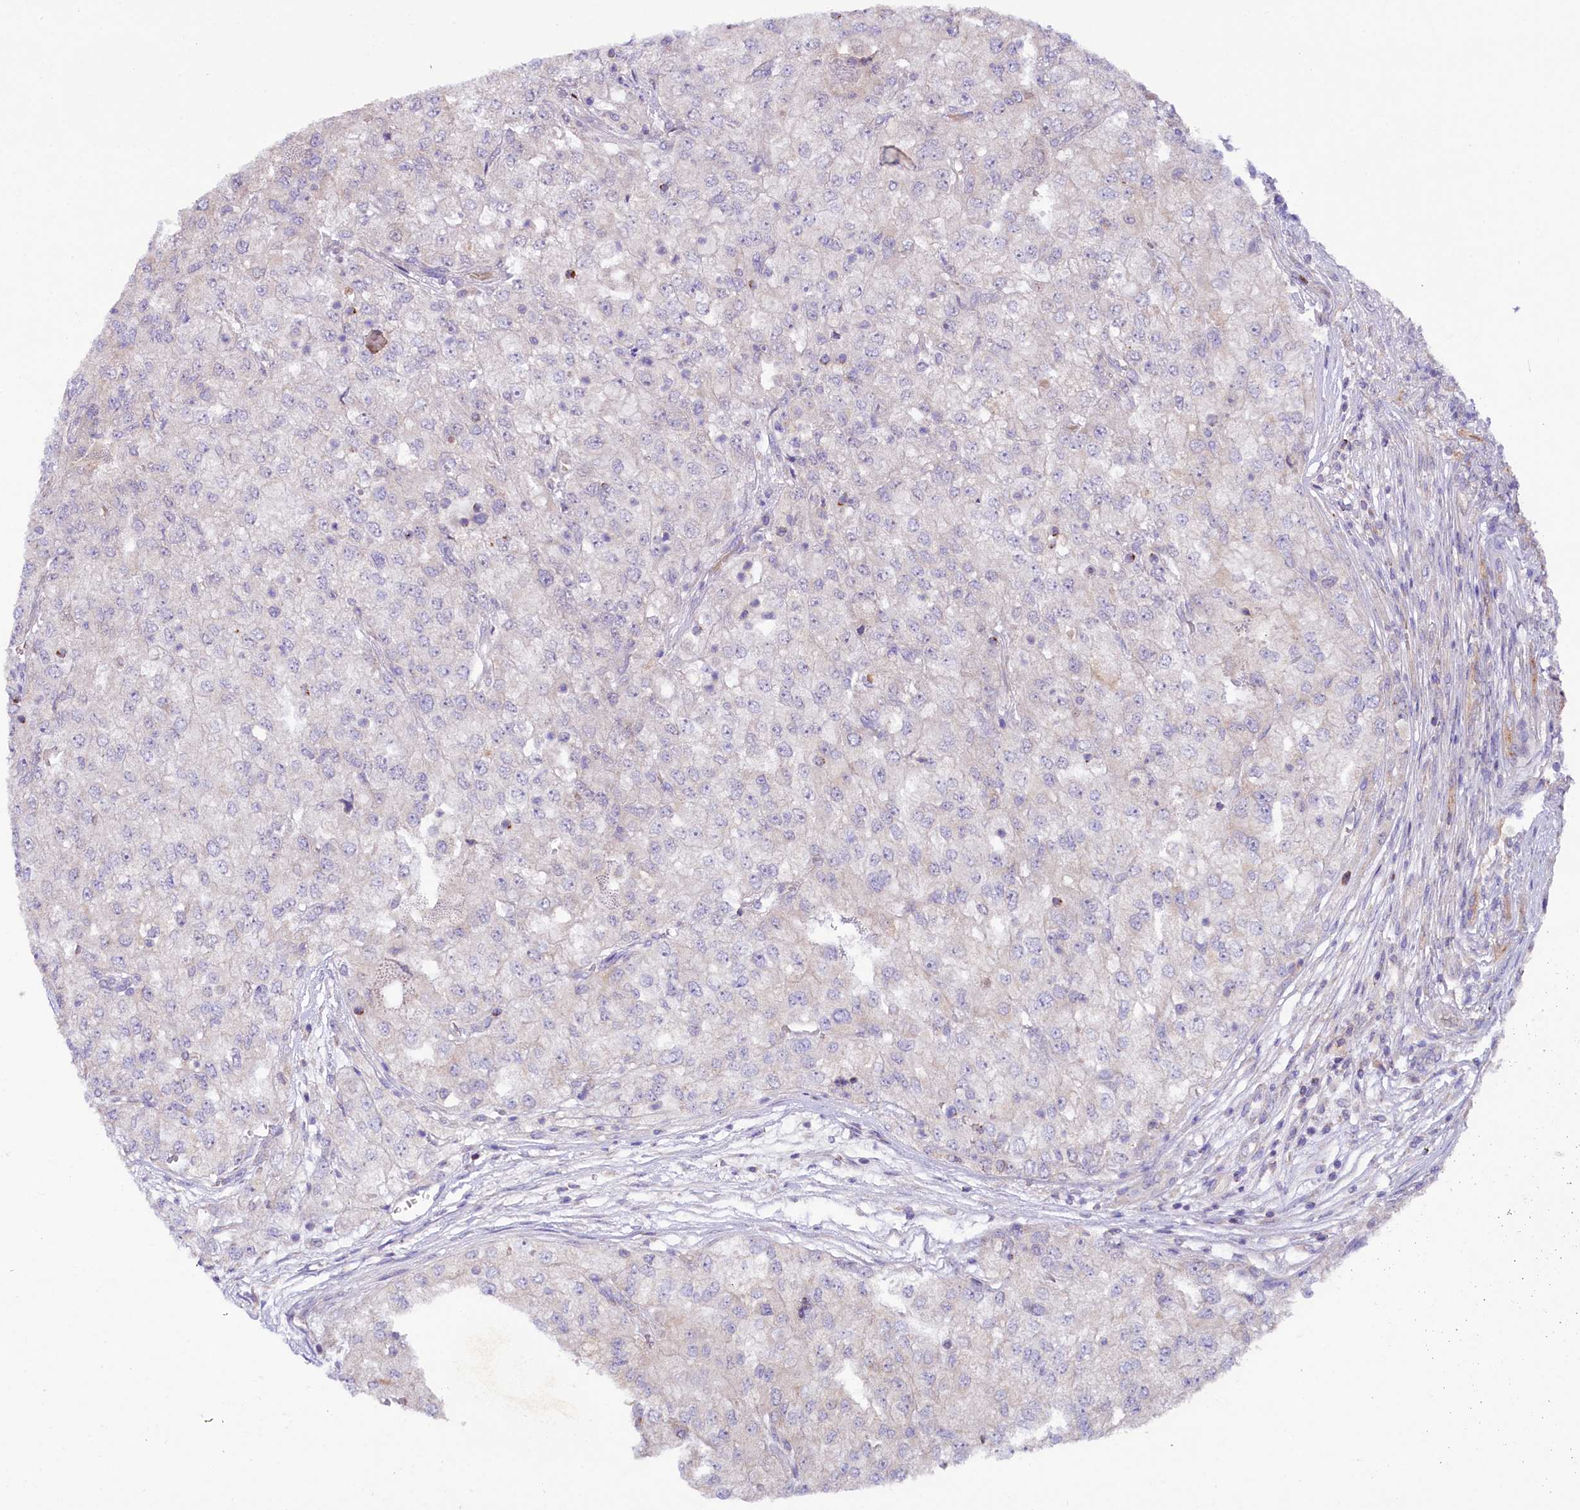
{"staining": {"intensity": "negative", "quantity": "none", "location": "none"}, "tissue": "renal cancer", "cell_type": "Tumor cells", "image_type": "cancer", "snomed": [{"axis": "morphology", "description": "Adenocarcinoma, NOS"}, {"axis": "topography", "description": "Kidney"}], "caption": "Immunohistochemical staining of human renal adenocarcinoma reveals no significant staining in tumor cells.", "gene": "ZNF45", "patient": {"sex": "female", "age": 54}}